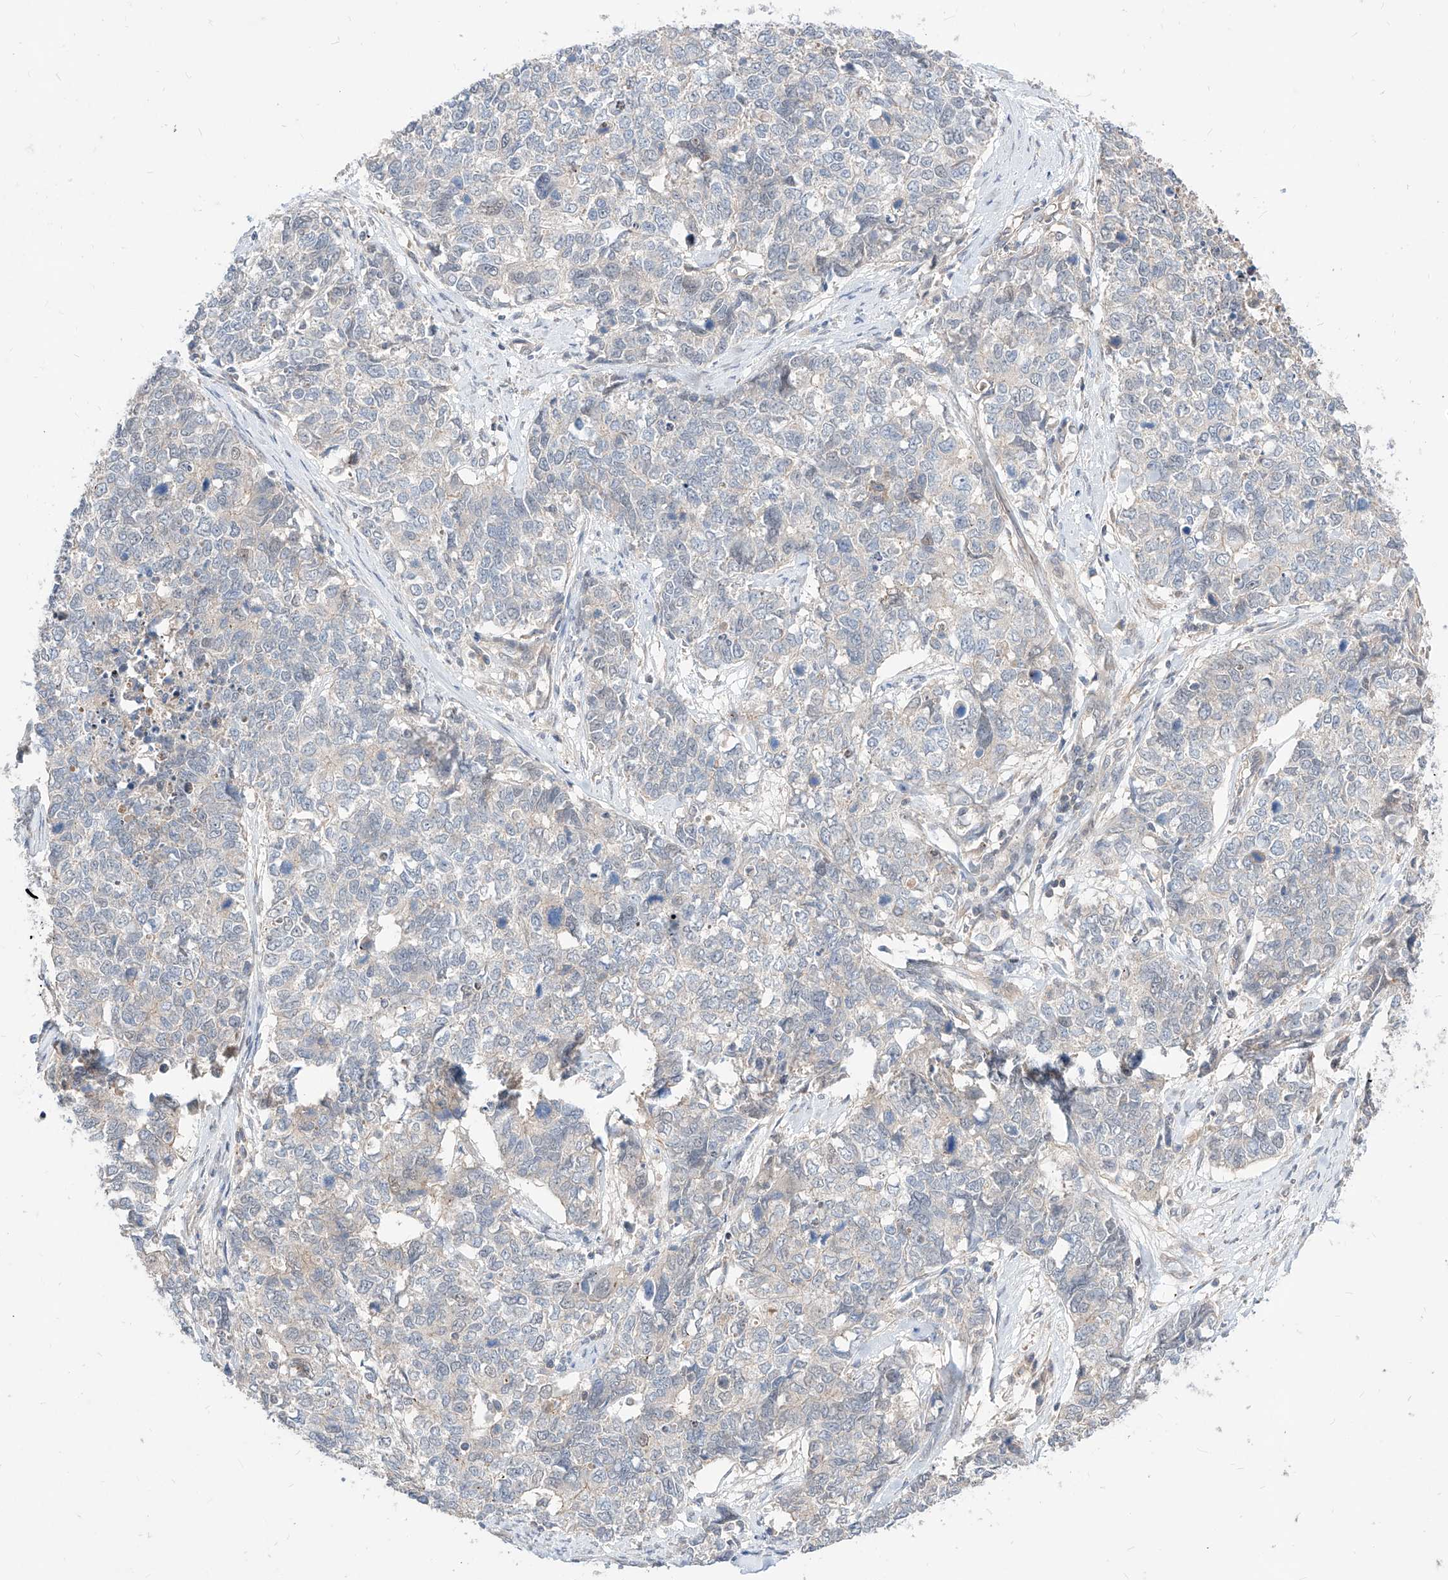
{"staining": {"intensity": "negative", "quantity": "none", "location": "none"}, "tissue": "cervical cancer", "cell_type": "Tumor cells", "image_type": "cancer", "snomed": [{"axis": "morphology", "description": "Squamous cell carcinoma, NOS"}, {"axis": "topography", "description": "Cervix"}], "caption": "This is a micrograph of immunohistochemistry staining of squamous cell carcinoma (cervical), which shows no staining in tumor cells.", "gene": "TSNAX", "patient": {"sex": "female", "age": 63}}